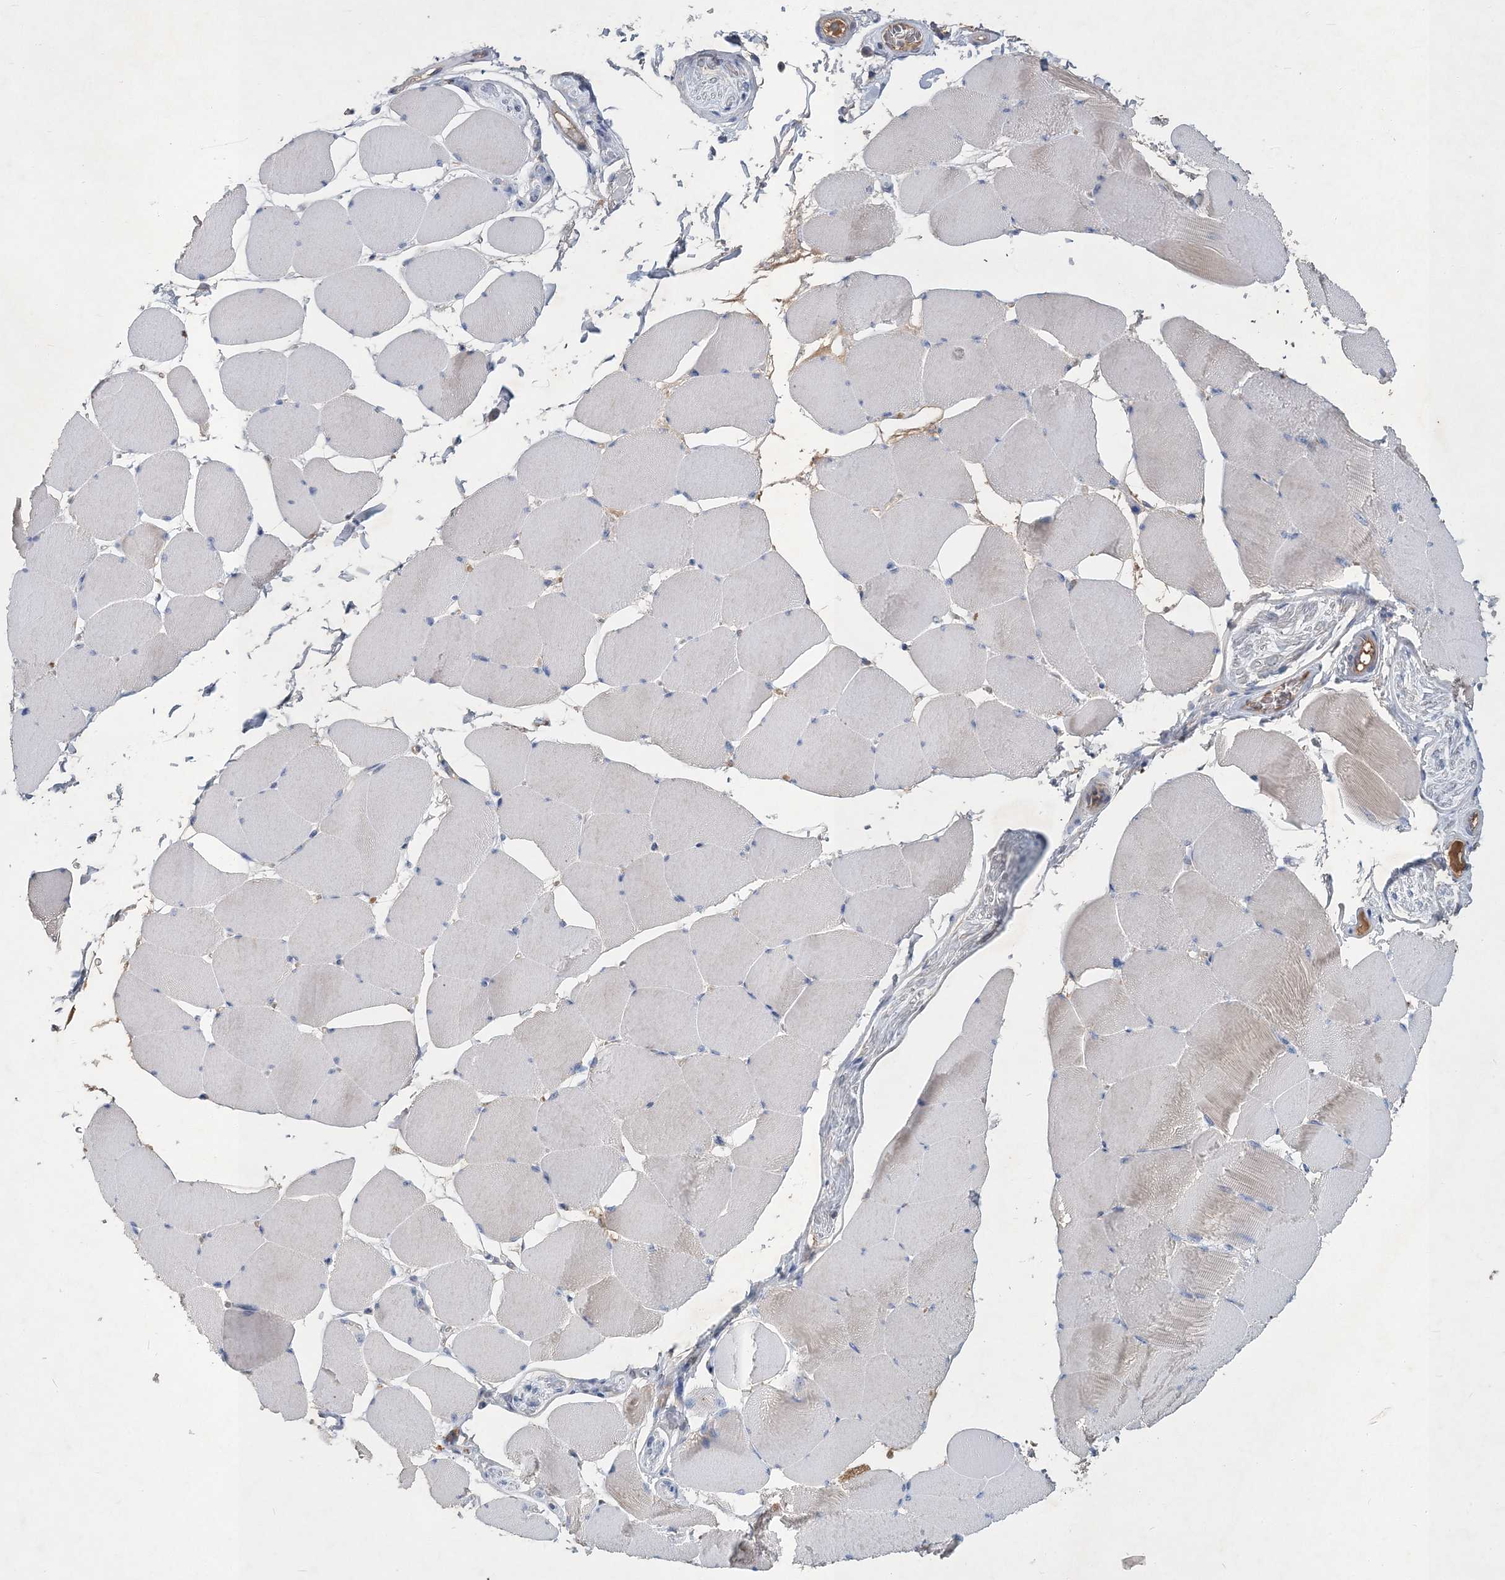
{"staining": {"intensity": "negative", "quantity": "none", "location": "none"}, "tissue": "skeletal muscle", "cell_type": "Myocytes", "image_type": "normal", "snomed": [{"axis": "morphology", "description": "Normal tissue, NOS"}, {"axis": "topography", "description": "Skeletal muscle"}], "caption": "A micrograph of skeletal muscle stained for a protein shows no brown staining in myocytes. (DAB immunohistochemistry, high magnification).", "gene": "RNF25", "patient": {"sex": "male", "age": 62}}